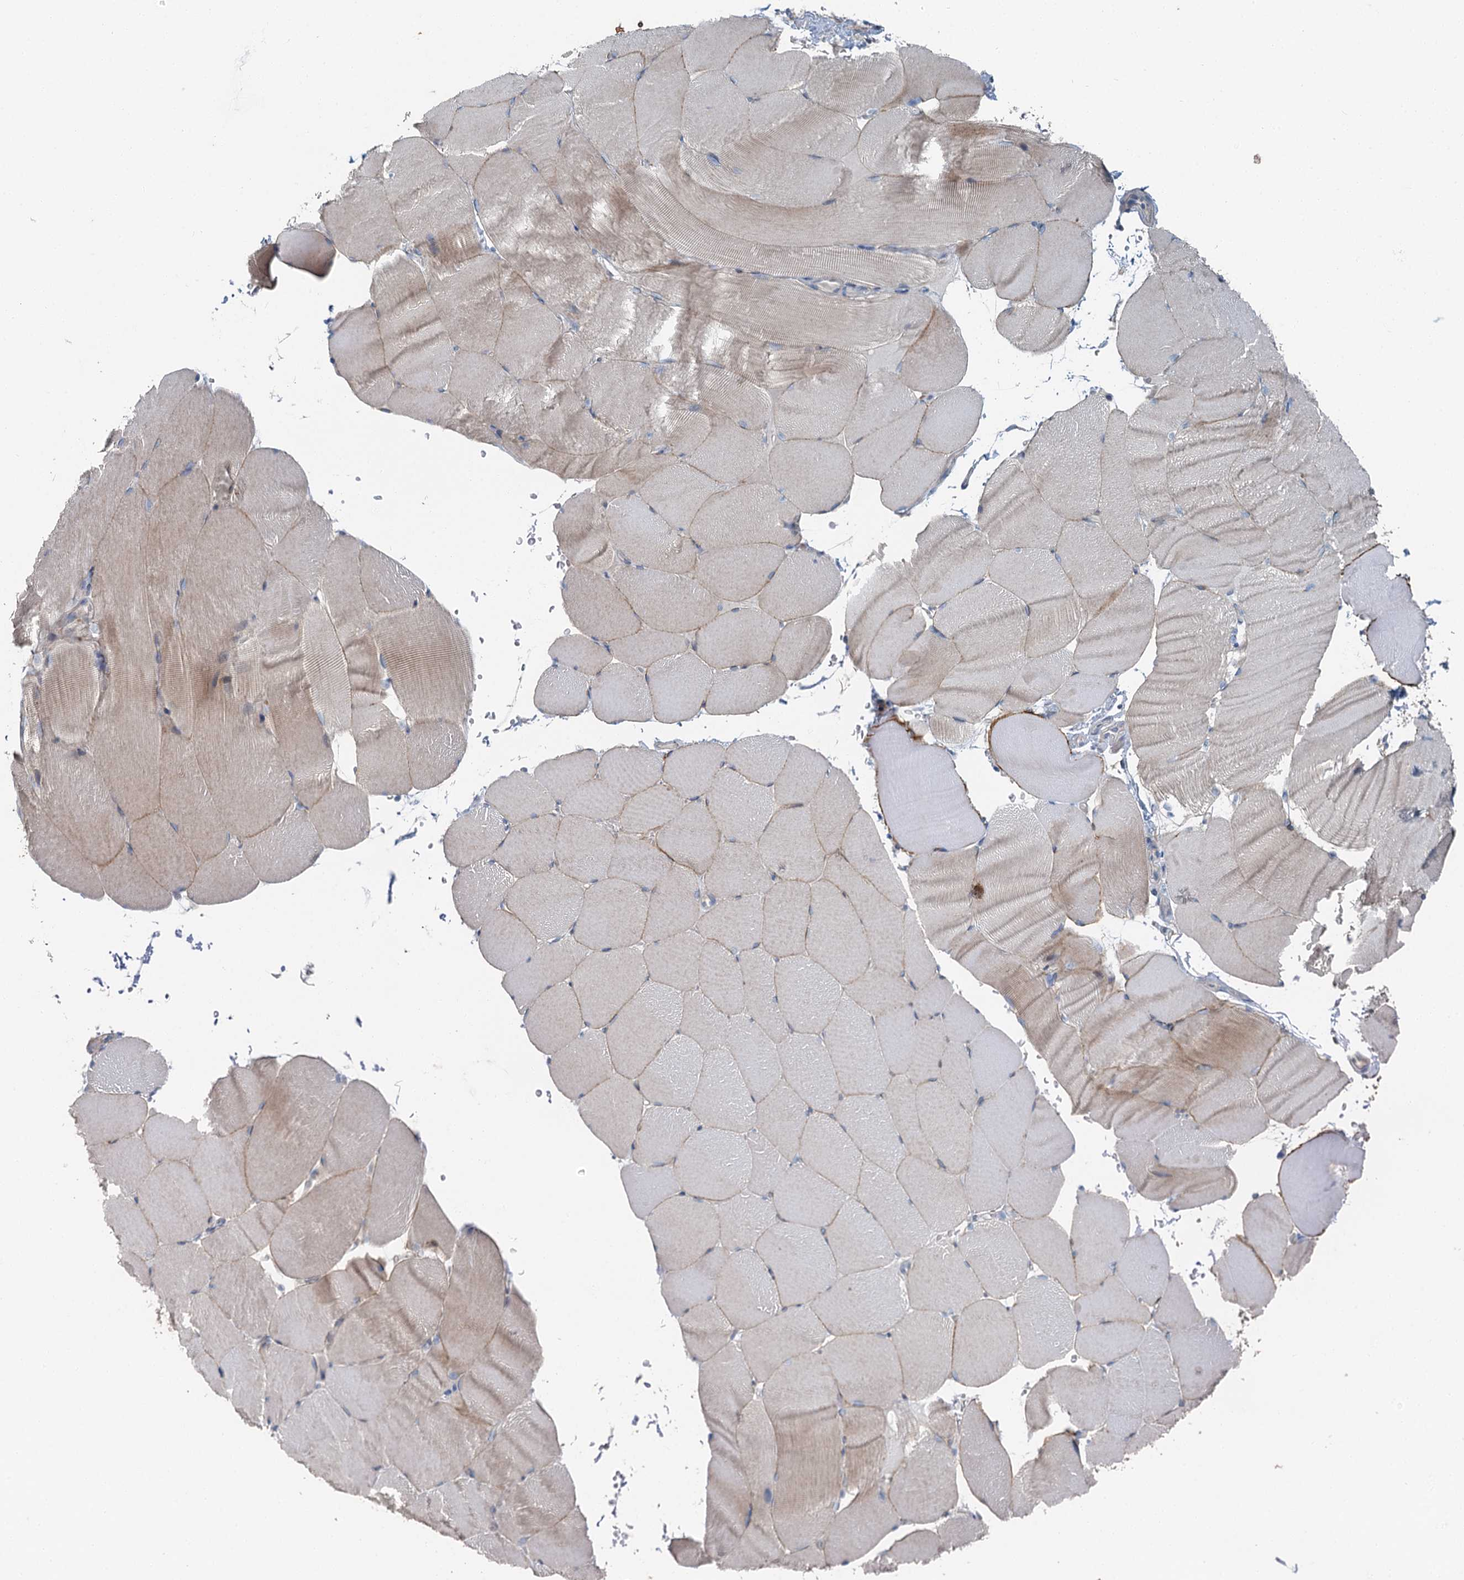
{"staining": {"intensity": "weak", "quantity": "25%-75%", "location": "cytoplasmic/membranous"}, "tissue": "skeletal muscle", "cell_type": "Myocytes", "image_type": "normal", "snomed": [{"axis": "morphology", "description": "Normal tissue, NOS"}, {"axis": "topography", "description": "Skeletal muscle"}, {"axis": "topography", "description": "Parathyroid gland"}], "caption": "Myocytes reveal low levels of weak cytoplasmic/membranous positivity in about 25%-75% of cells in unremarkable human skeletal muscle.", "gene": "C6orf120", "patient": {"sex": "female", "age": 37}}